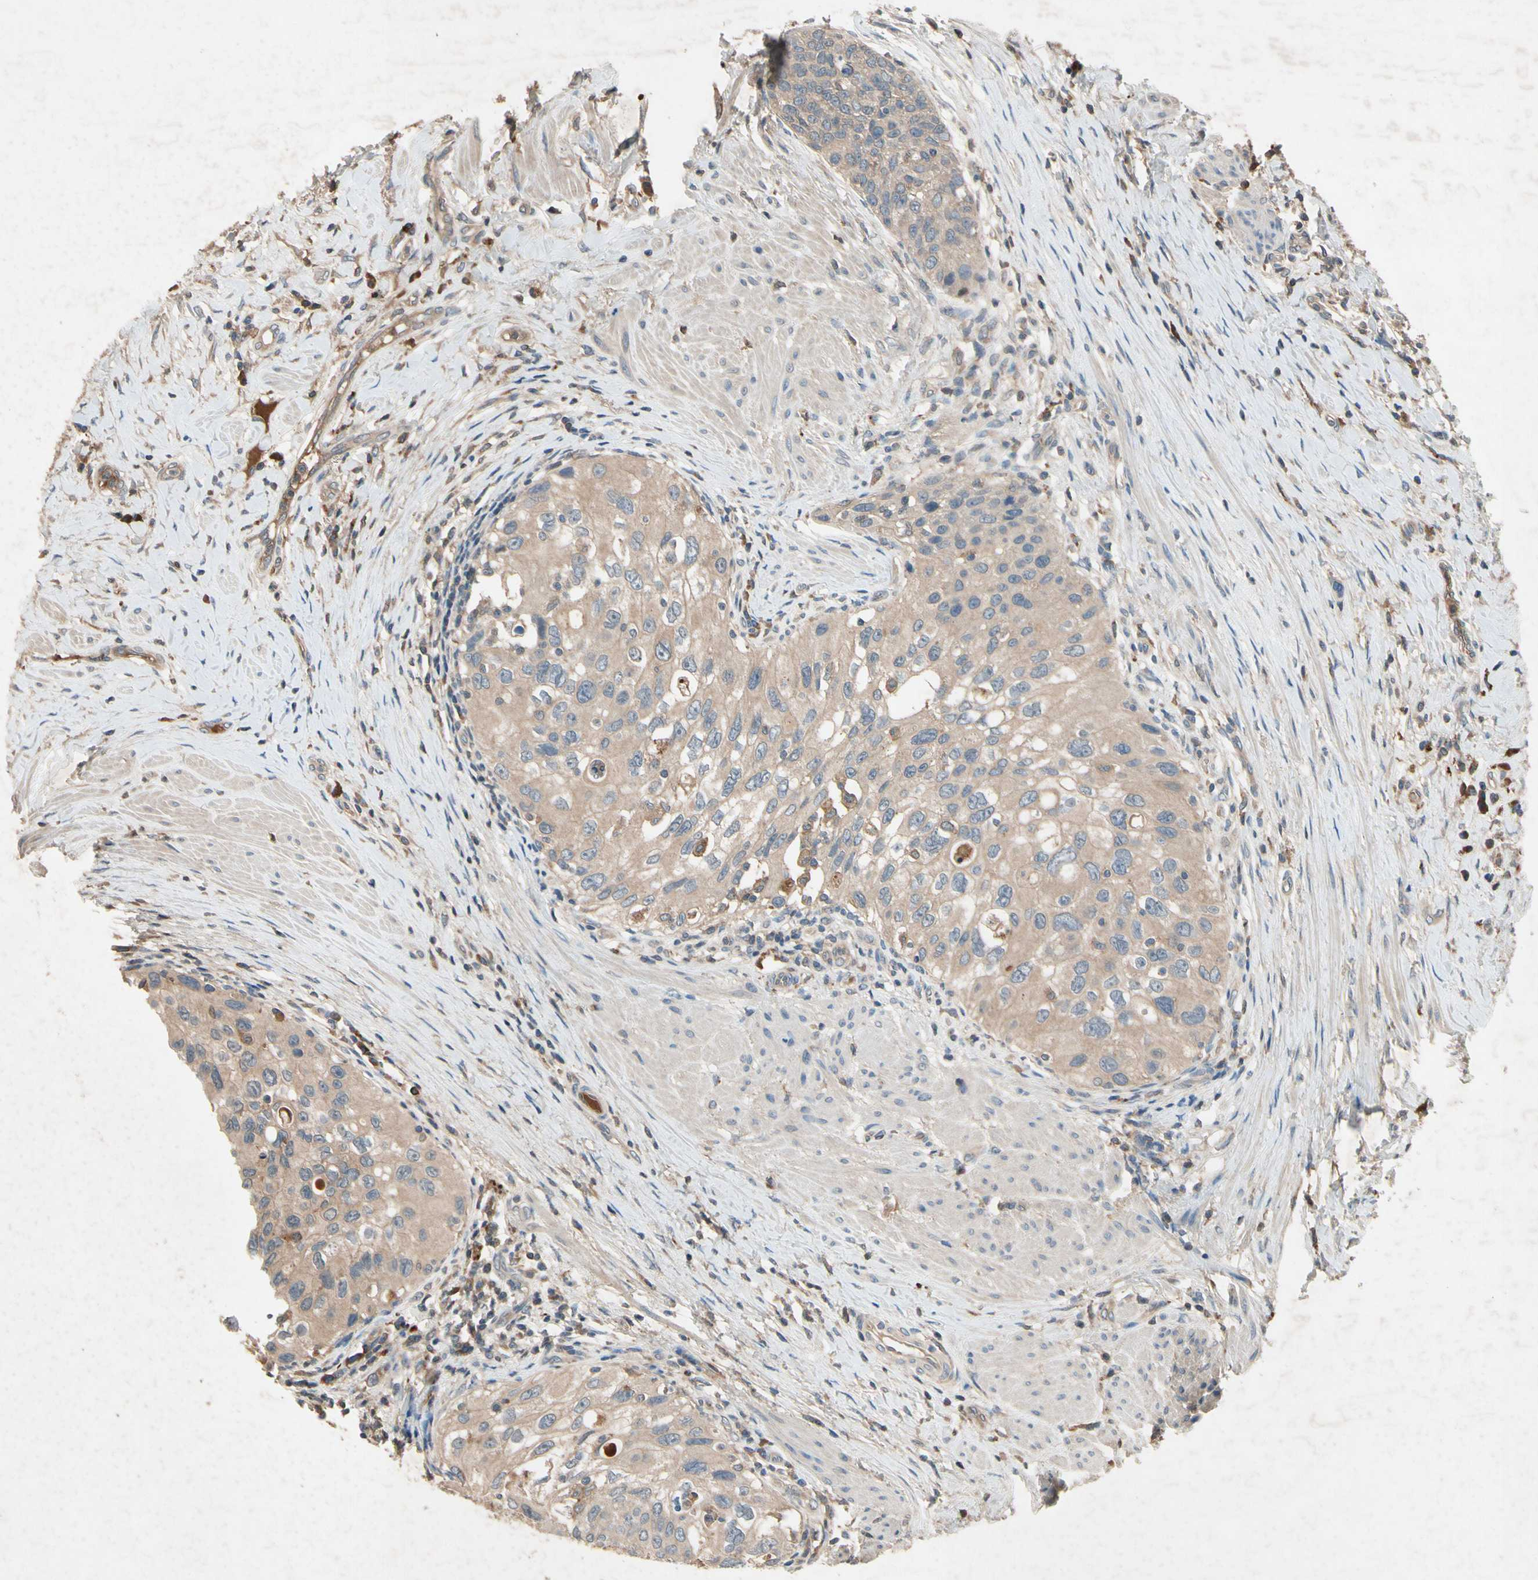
{"staining": {"intensity": "weak", "quantity": ">75%", "location": "cytoplasmic/membranous"}, "tissue": "urothelial cancer", "cell_type": "Tumor cells", "image_type": "cancer", "snomed": [{"axis": "morphology", "description": "Urothelial carcinoma, High grade"}, {"axis": "topography", "description": "Urinary bladder"}], "caption": "High-grade urothelial carcinoma stained with a protein marker displays weak staining in tumor cells.", "gene": "IL1RL1", "patient": {"sex": "female", "age": 56}}